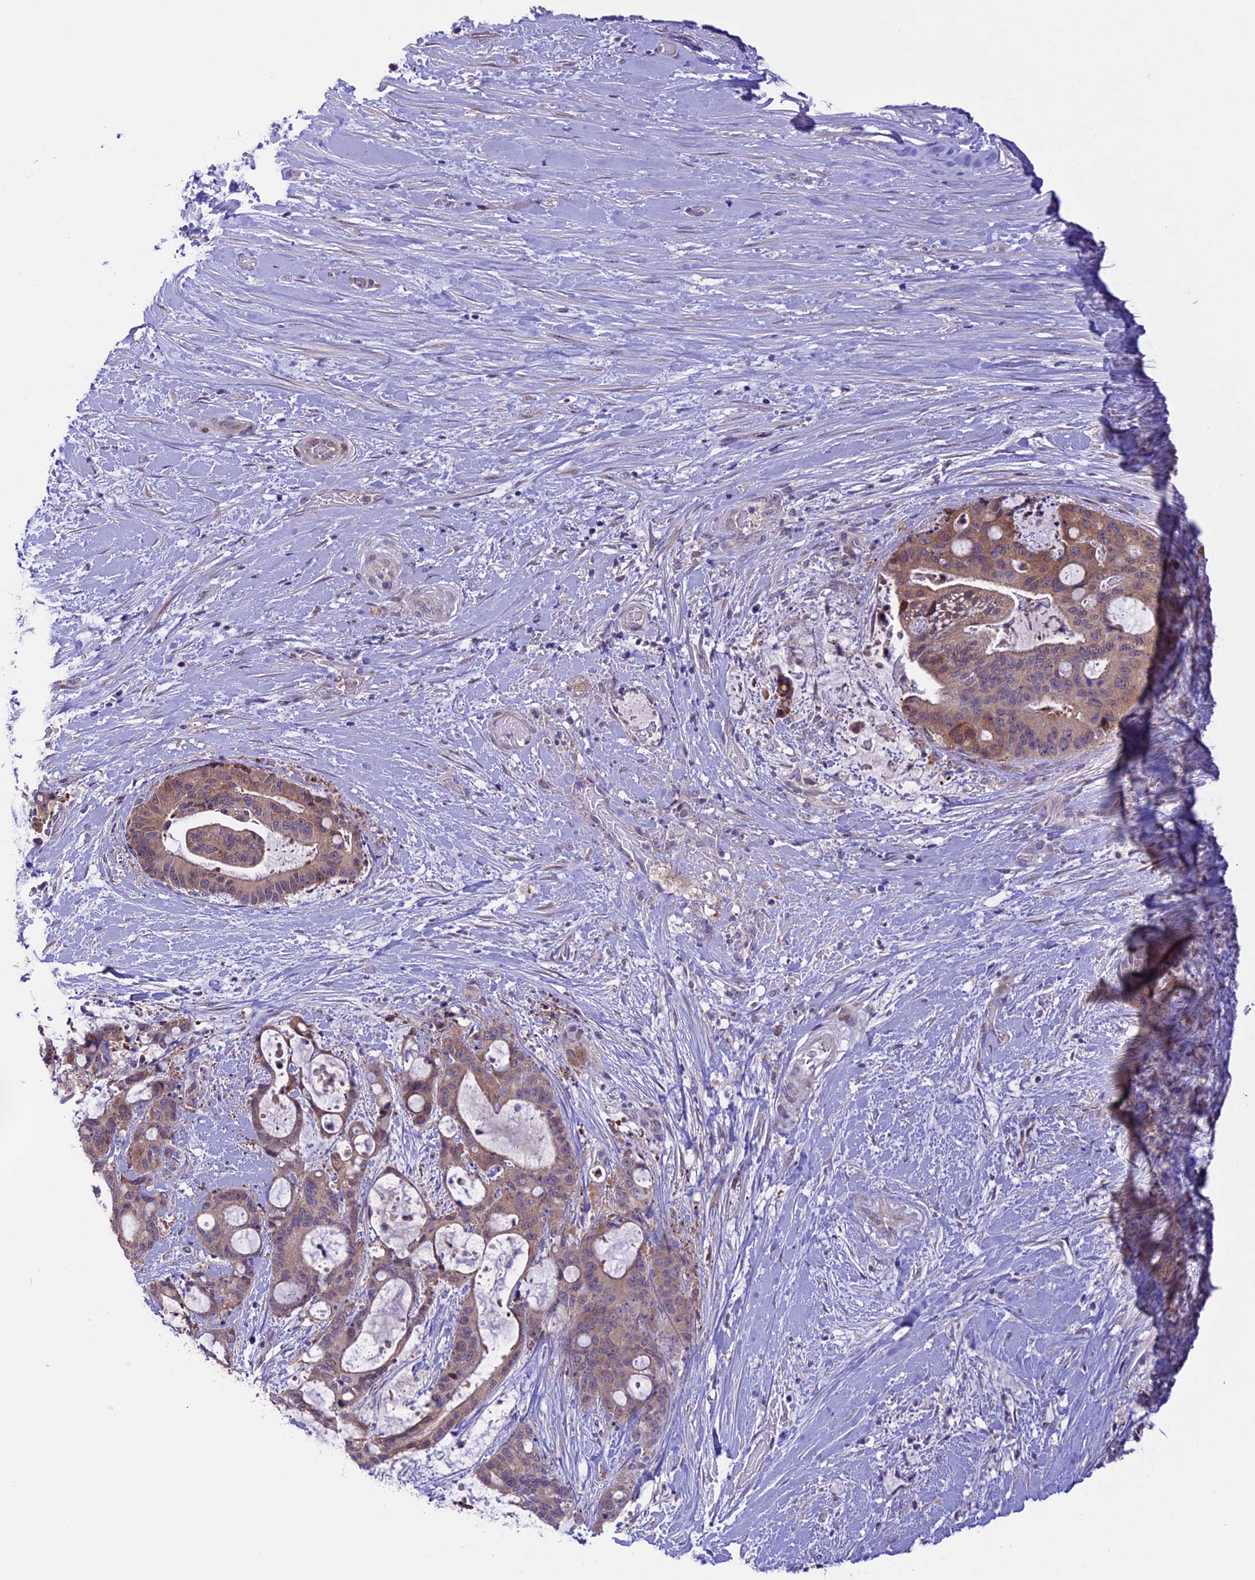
{"staining": {"intensity": "weak", "quantity": ">75%", "location": "cytoplasmic/membranous"}, "tissue": "liver cancer", "cell_type": "Tumor cells", "image_type": "cancer", "snomed": [{"axis": "morphology", "description": "Normal tissue, NOS"}, {"axis": "morphology", "description": "Cholangiocarcinoma"}, {"axis": "topography", "description": "Liver"}, {"axis": "topography", "description": "Peripheral nerve tissue"}], "caption": "IHC (DAB (3,3'-diaminobenzidine)) staining of liver cancer displays weak cytoplasmic/membranous protein positivity in about >75% of tumor cells. (DAB (3,3'-diaminobenzidine) = brown stain, brightfield microscopy at high magnification).", "gene": "XKR7", "patient": {"sex": "female", "age": 73}}